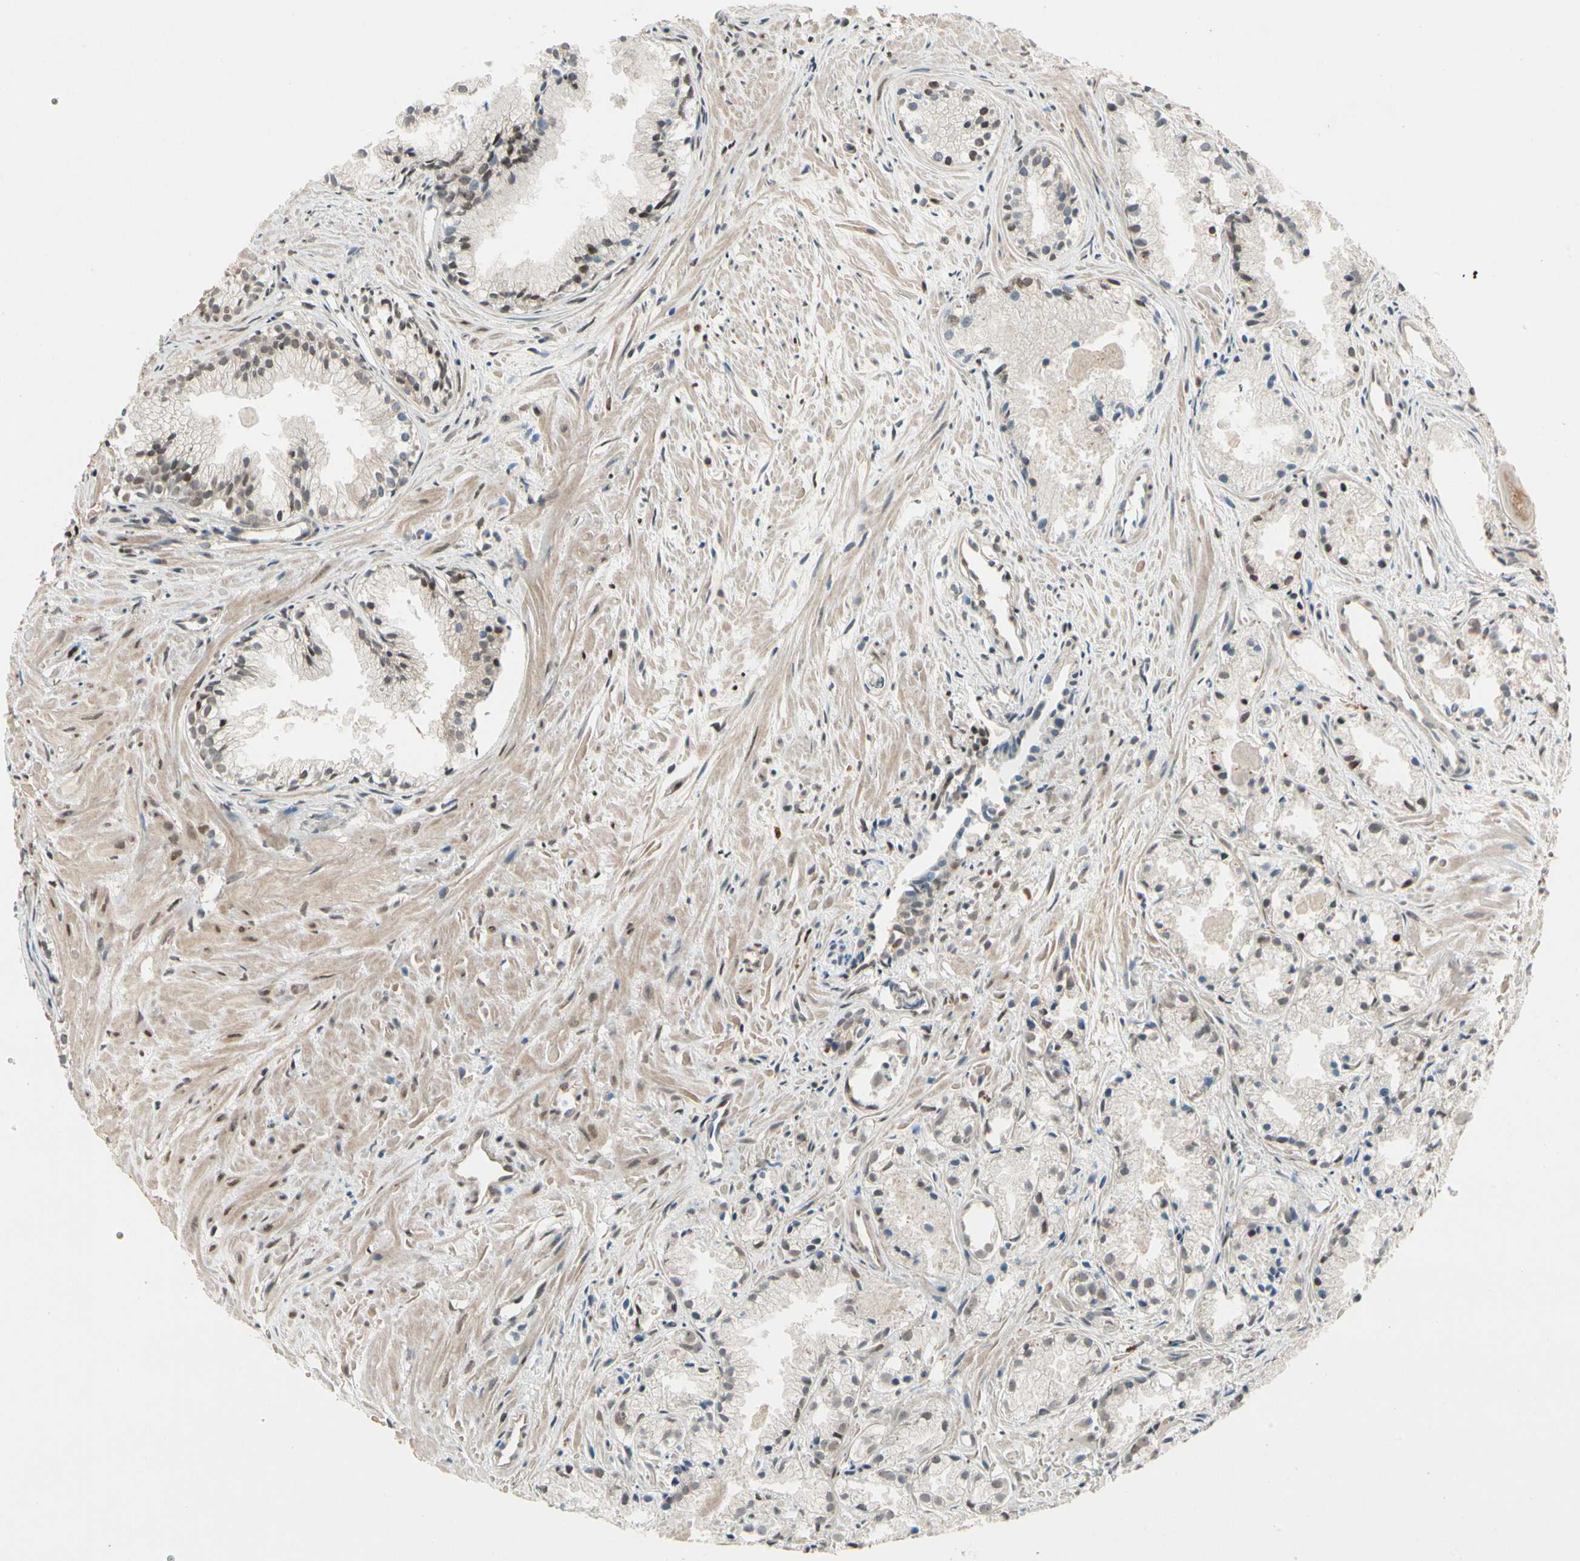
{"staining": {"intensity": "weak", "quantity": "25%-75%", "location": "nuclear"}, "tissue": "prostate cancer", "cell_type": "Tumor cells", "image_type": "cancer", "snomed": [{"axis": "morphology", "description": "Adenocarcinoma, Low grade"}, {"axis": "topography", "description": "Prostate"}], "caption": "IHC photomicrograph of neoplastic tissue: human prostate low-grade adenocarcinoma stained using immunohistochemistry (IHC) shows low levels of weak protein expression localized specifically in the nuclear of tumor cells, appearing as a nuclear brown color.", "gene": "GTF3A", "patient": {"sex": "male", "age": 72}}